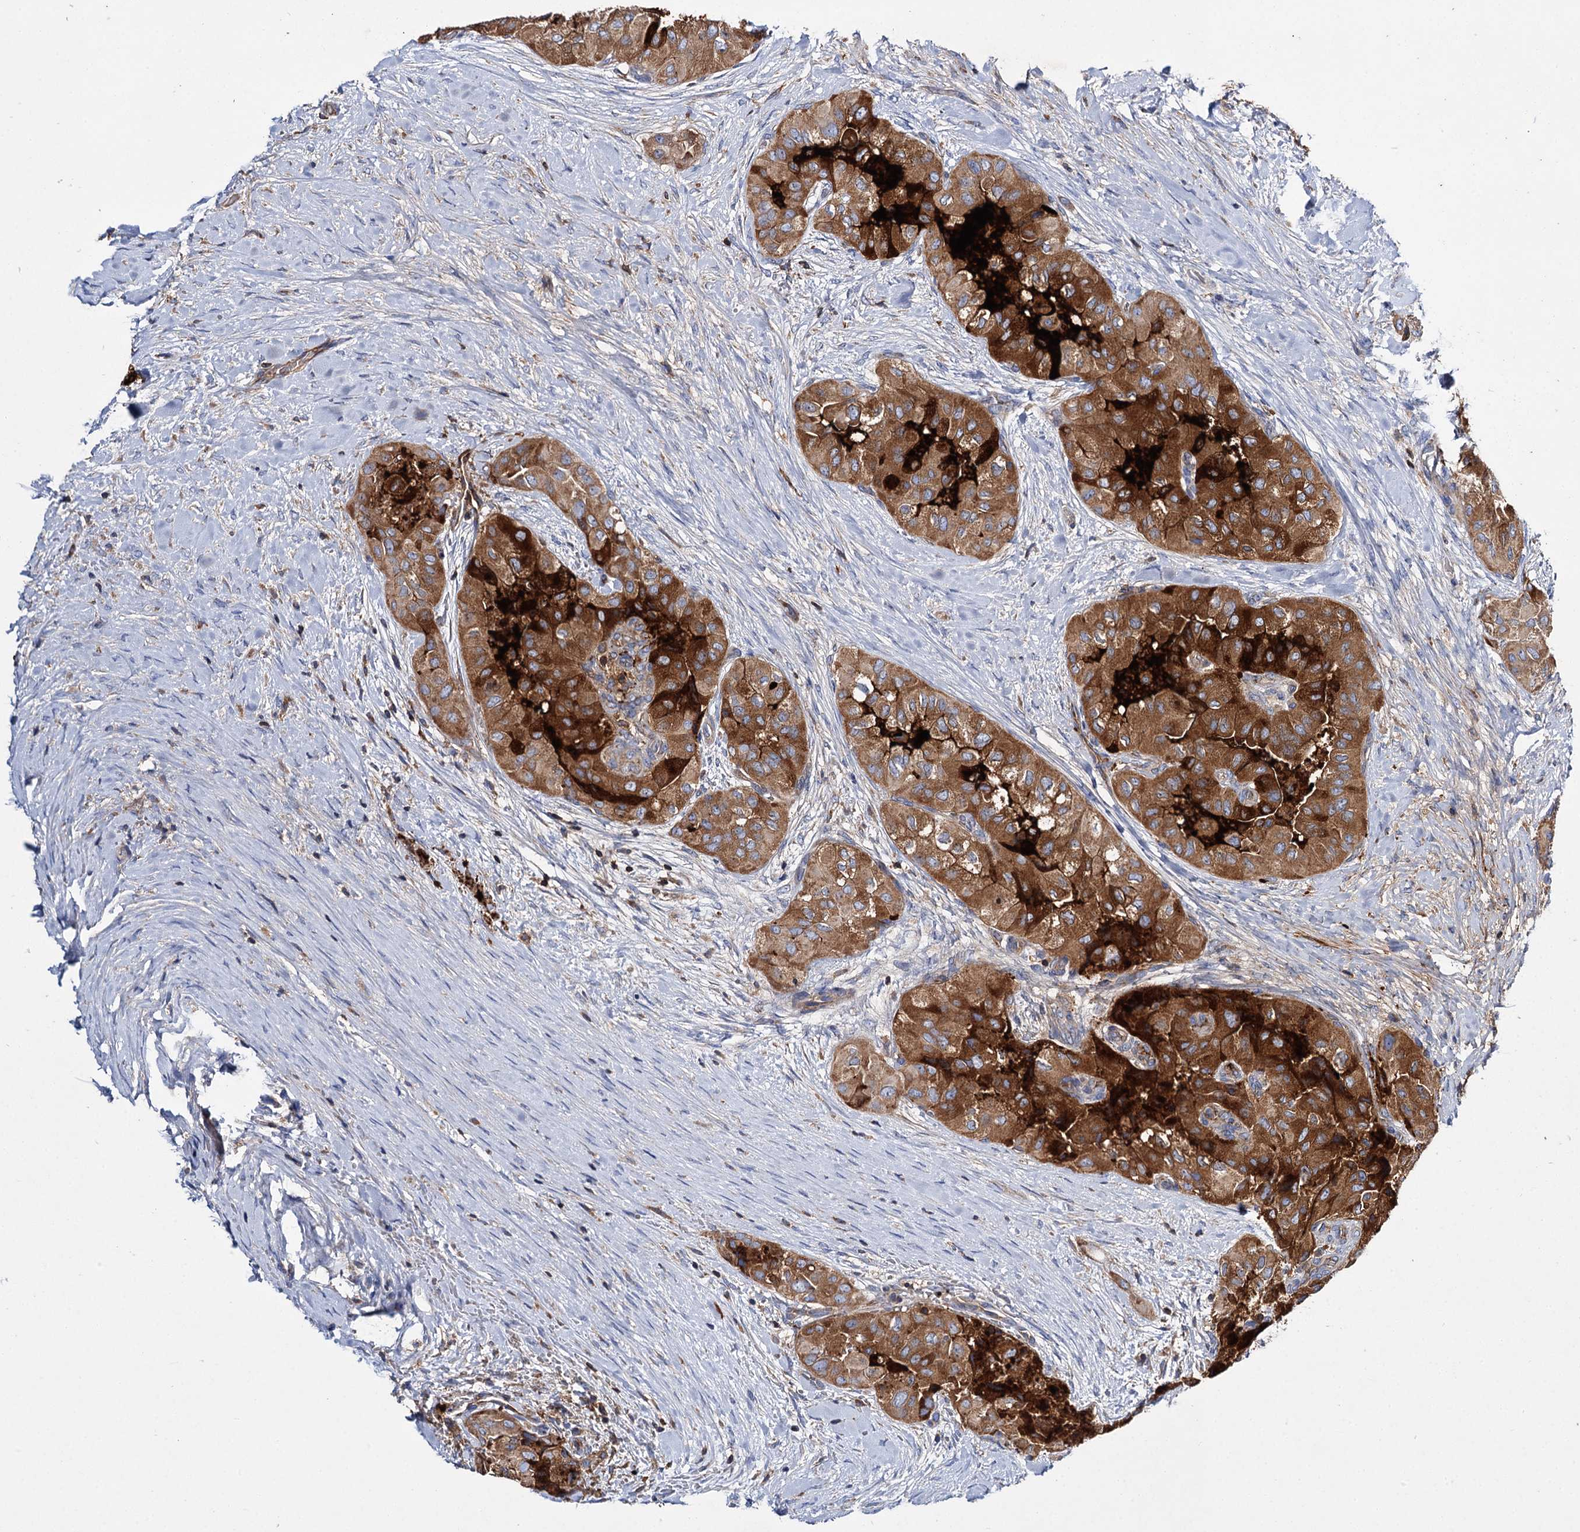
{"staining": {"intensity": "strong", "quantity": ">75%", "location": "cytoplasmic/membranous"}, "tissue": "thyroid cancer", "cell_type": "Tumor cells", "image_type": "cancer", "snomed": [{"axis": "morphology", "description": "Papillary adenocarcinoma, NOS"}, {"axis": "topography", "description": "Thyroid gland"}], "caption": "A brown stain shows strong cytoplasmic/membranous expression of a protein in human thyroid cancer (papillary adenocarcinoma) tumor cells.", "gene": "UBASH3B", "patient": {"sex": "female", "age": 59}}